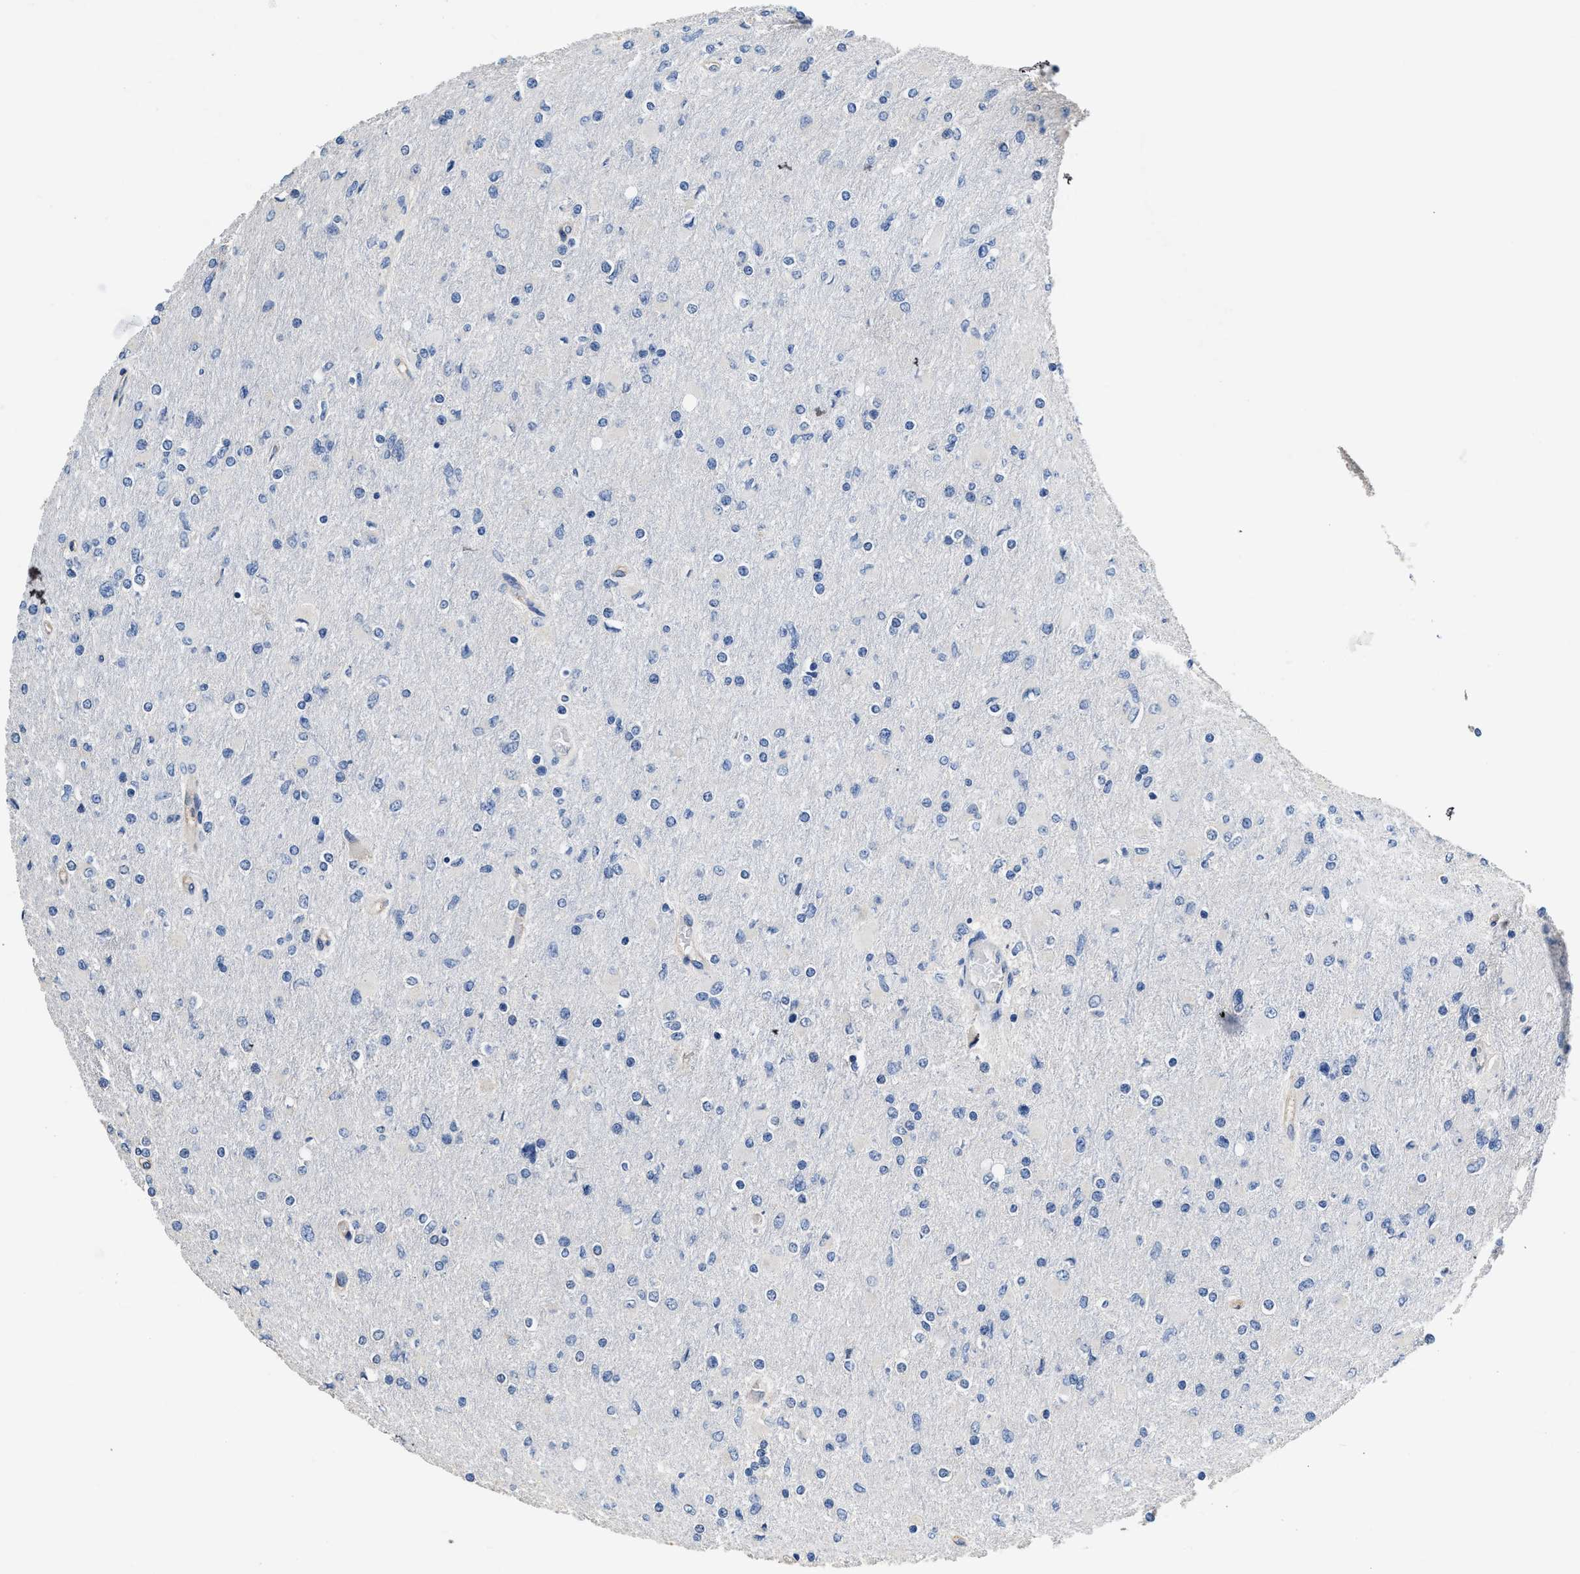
{"staining": {"intensity": "negative", "quantity": "none", "location": "none"}, "tissue": "glioma", "cell_type": "Tumor cells", "image_type": "cancer", "snomed": [{"axis": "morphology", "description": "Glioma, malignant, High grade"}, {"axis": "topography", "description": "Cerebral cortex"}], "caption": "Immunohistochemical staining of human malignant glioma (high-grade) displays no significant staining in tumor cells.", "gene": "C22orf42", "patient": {"sex": "female", "age": 36}}